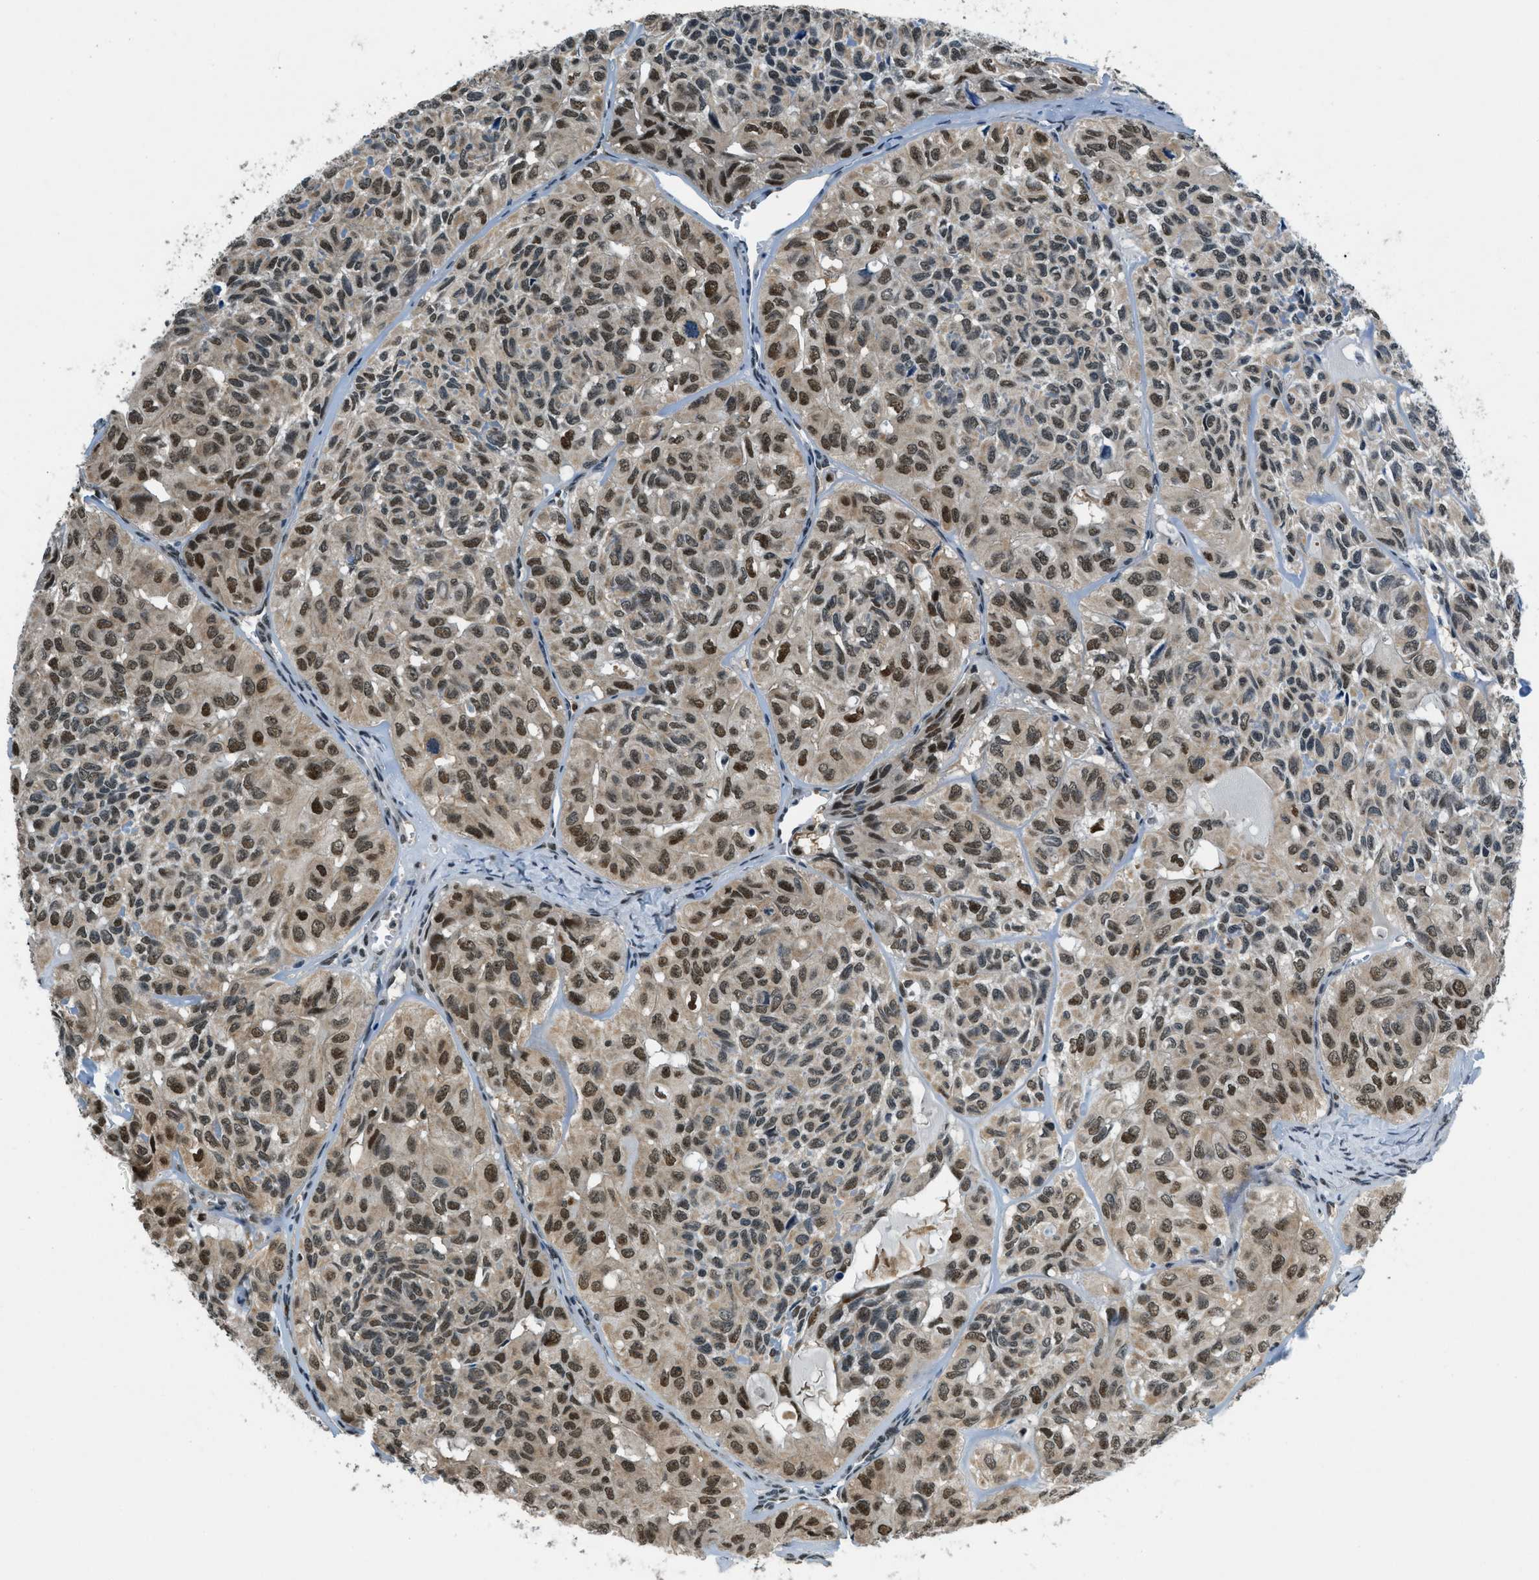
{"staining": {"intensity": "moderate", "quantity": ">75%", "location": "nuclear"}, "tissue": "head and neck cancer", "cell_type": "Tumor cells", "image_type": "cancer", "snomed": [{"axis": "morphology", "description": "Adenocarcinoma, NOS"}, {"axis": "topography", "description": "Salivary gland, NOS"}, {"axis": "topography", "description": "Head-Neck"}], "caption": "There is medium levels of moderate nuclear staining in tumor cells of head and neck cancer, as demonstrated by immunohistochemical staining (brown color).", "gene": "OGFR", "patient": {"sex": "female", "age": 76}}